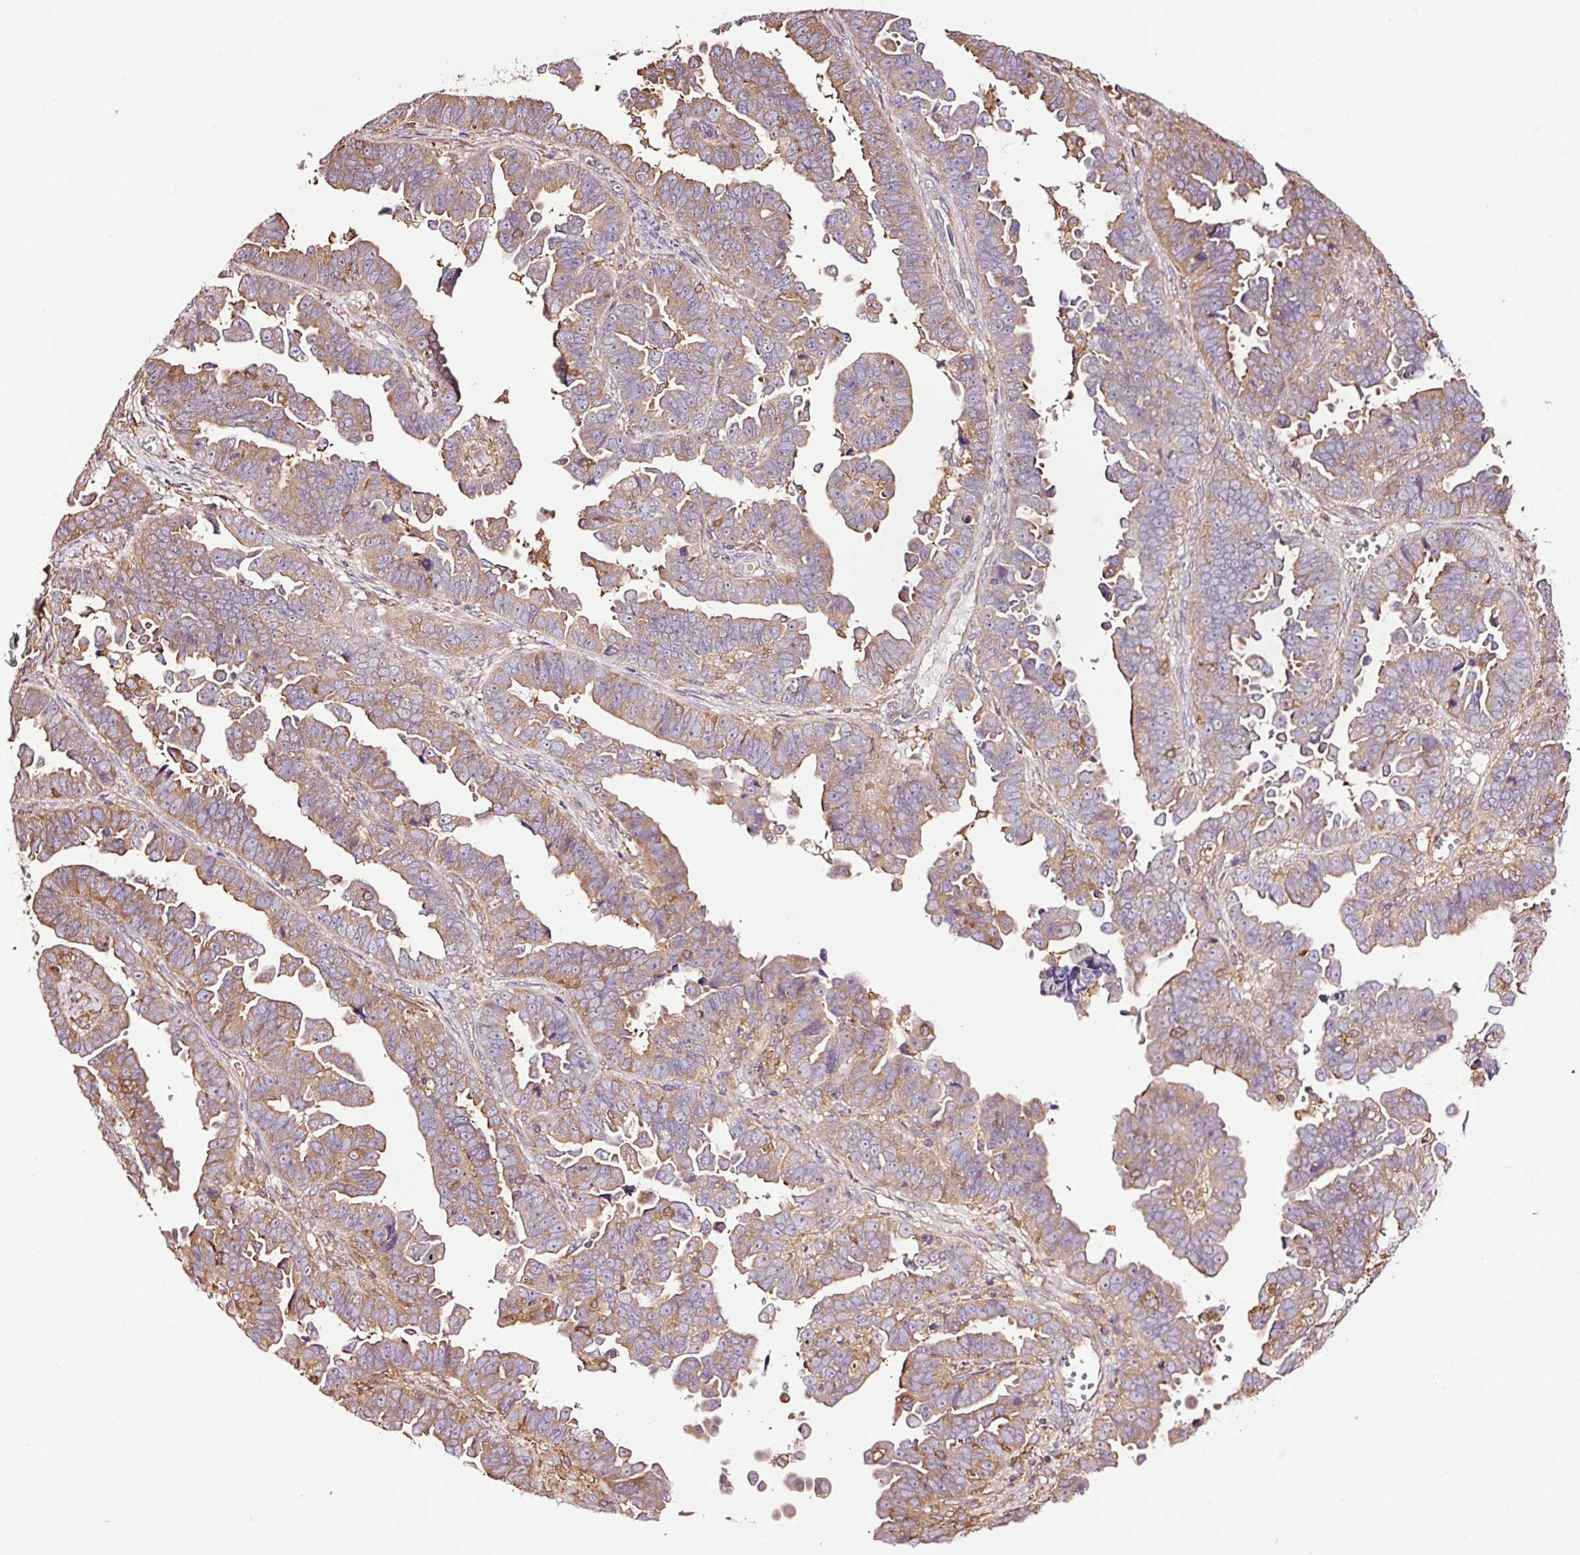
{"staining": {"intensity": "moderate", "quantity": ">75%", "location": "cytoplasmic/membranous"}, "tissue": "endometrial cancer", "cell_type": "Tumor cells", "image_type": "cancer", "snomed": [{"axis": "morphology", "description": "Adenocarcinoma, NOS"}, {"axis": "topography", "description": "Endometrium"}], "caption": "Approximately >75% of tumor cells in endometrial cancer reveal moderate cytoplasmic/membranous protein positivity as visualized by brown immunohistochemical staining.", "gene": "METAP1", "patient": {"sex": "female", "age": 75}}